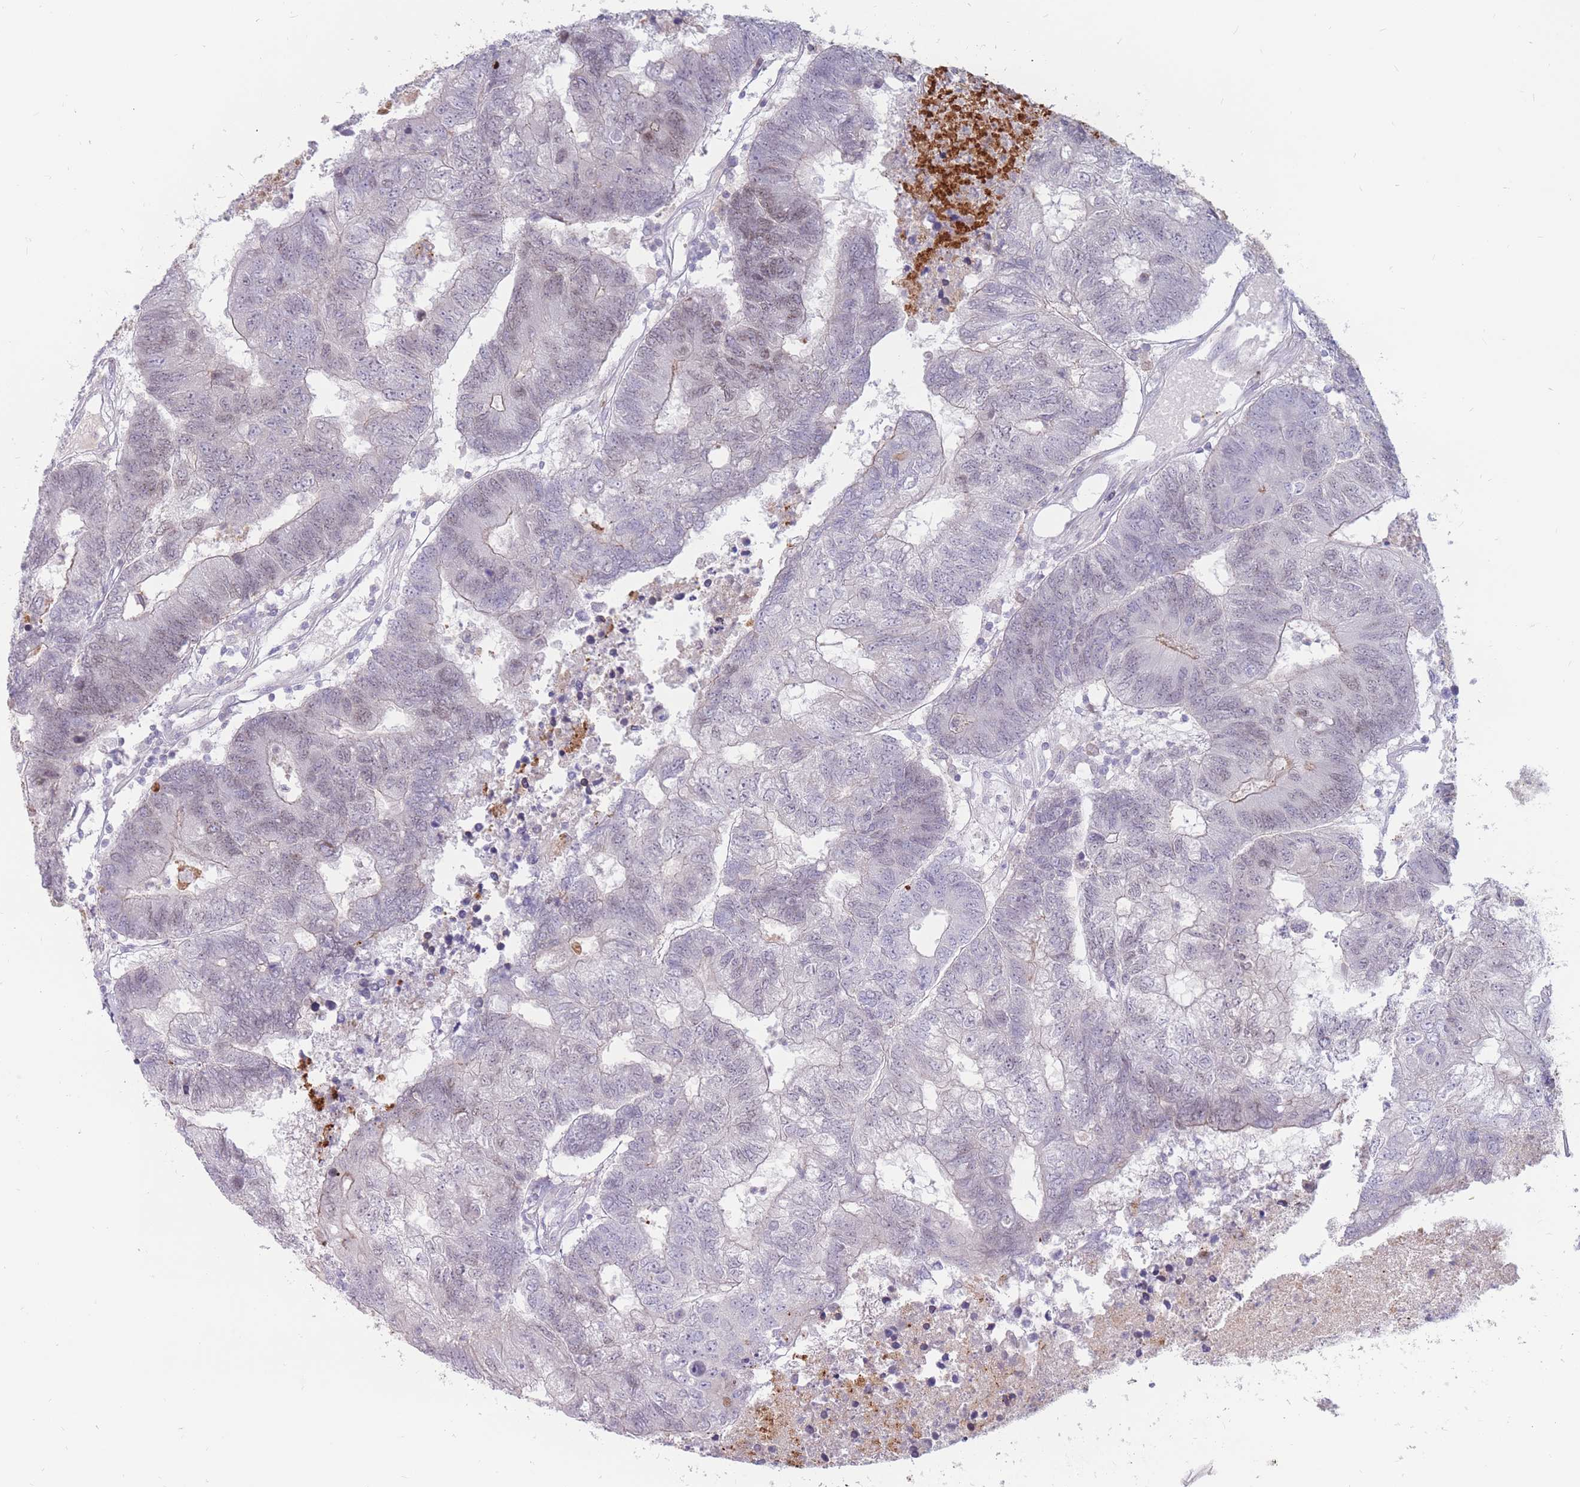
{"staining": {"intensity": "negative", "quantity": "none", "location": "none"}, "tissue": "colorectal cancer", "cell_type": "Tumor cells", "image_type": "cancer", "snomed": [{"axis": "morphology", "description": "Adenocarcinoma, NOS"}, {"axis": "topography", "description": "Colon"}], "caption": "IHC micrograph of neoplastic tissue: human colorectal adenocarcinoma stained with DAB shows no significant protein staining in tumor cells. Nuclei are stained in blue.", "gene": "PTGDR", "patient": {"sex": "female", "age": 48}}